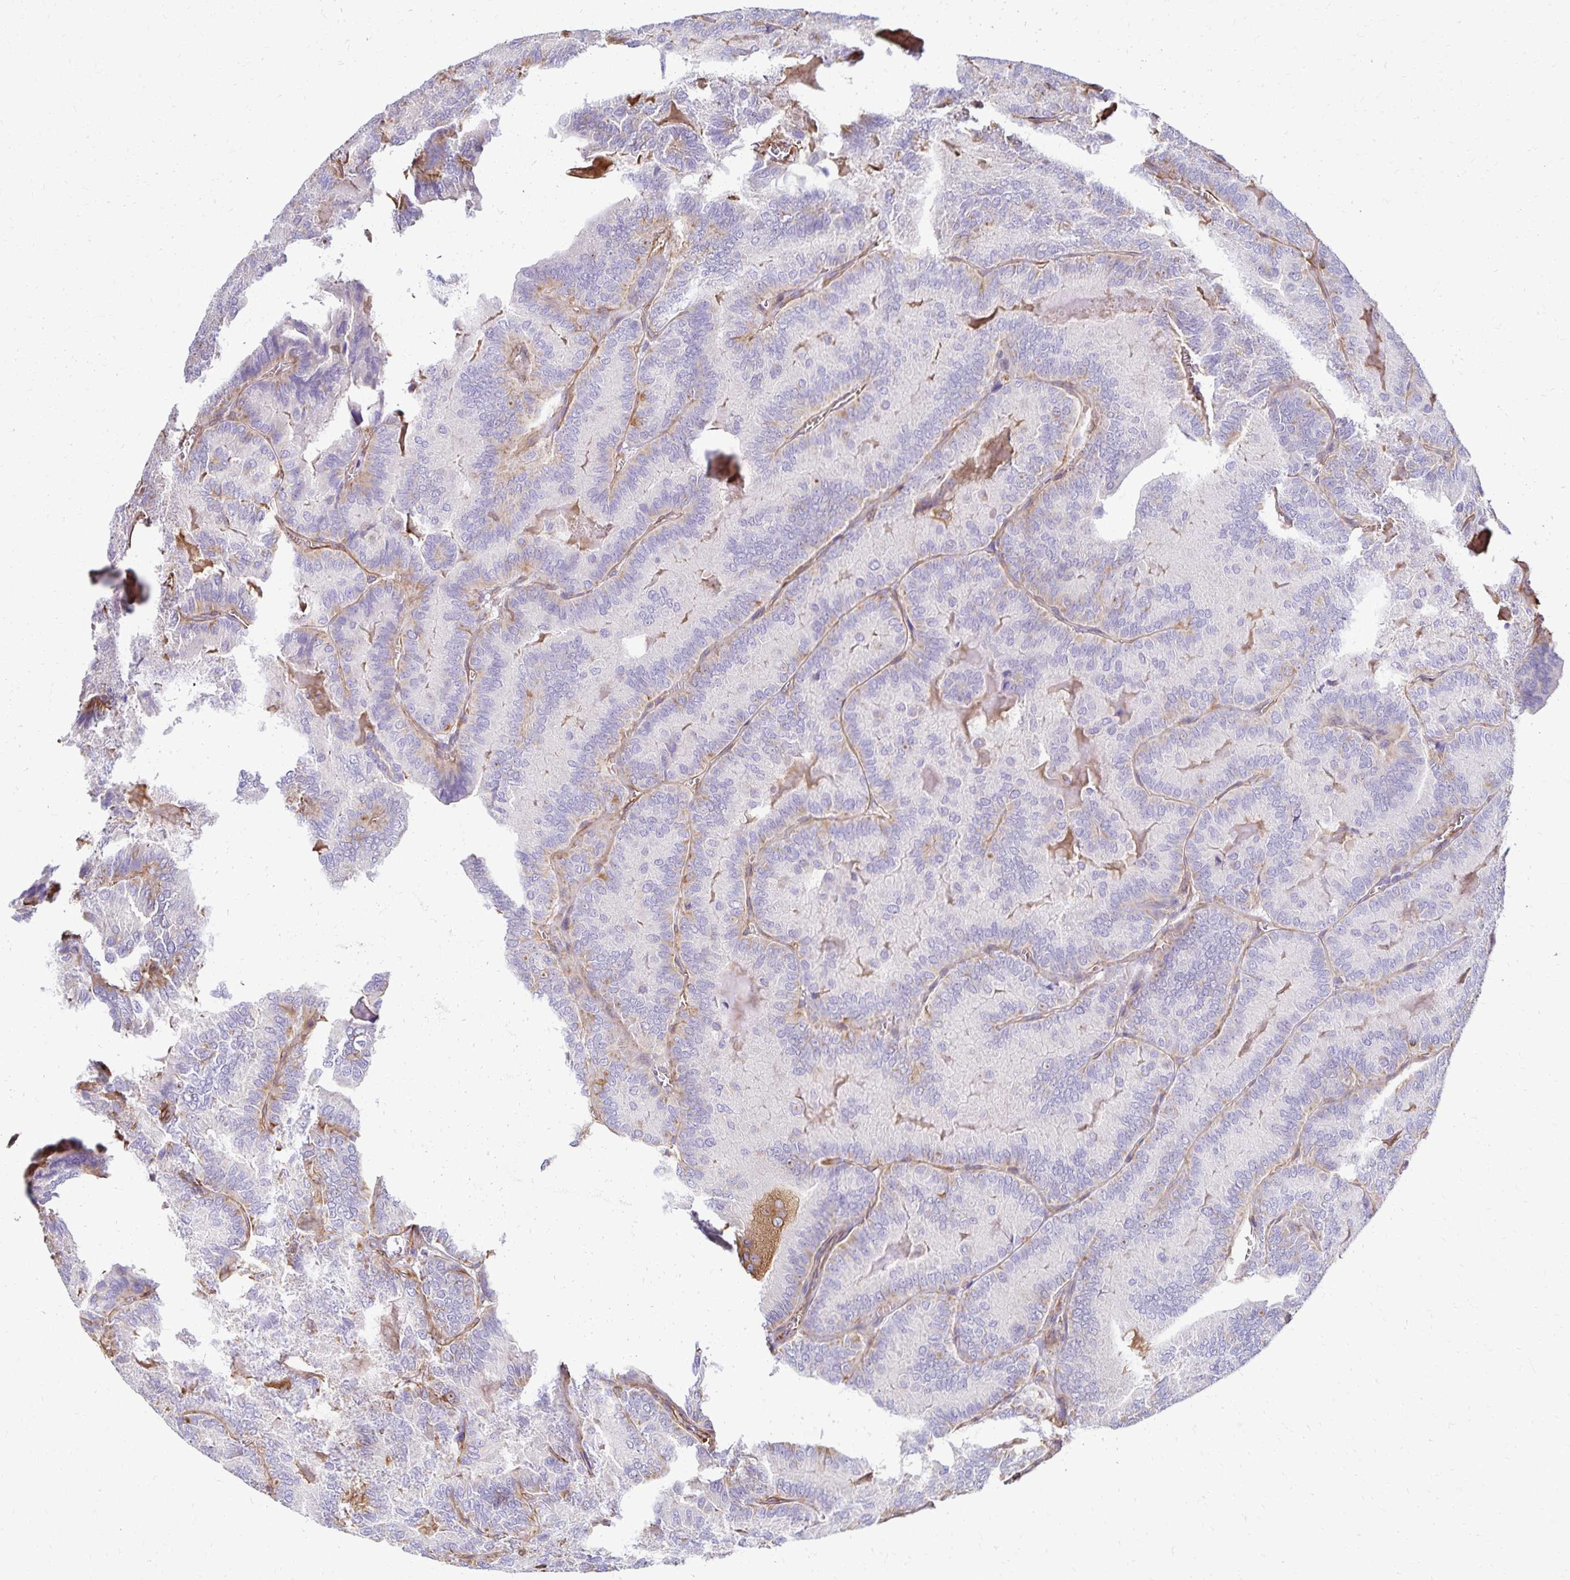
{"staining": {"intensity": "negative", "quantity": "none", "location": "none"}, "tissue": "thyroid cancer", "cell_type": "Tumor cells", "image_type": "cancer", "snomed": [{"axis": "morphology", "description": "Papillary adenocarcinoma, NOS"}, {"axis": "topography", "description": "Thyroid gland"}], "caption": "Immunohistochemistry of thyroid cancer (papillary adenocarcinoma) displays no expression in tumor cells.", "gene": "TRPV6", "patient": {"sex": "female", "age": 75}}